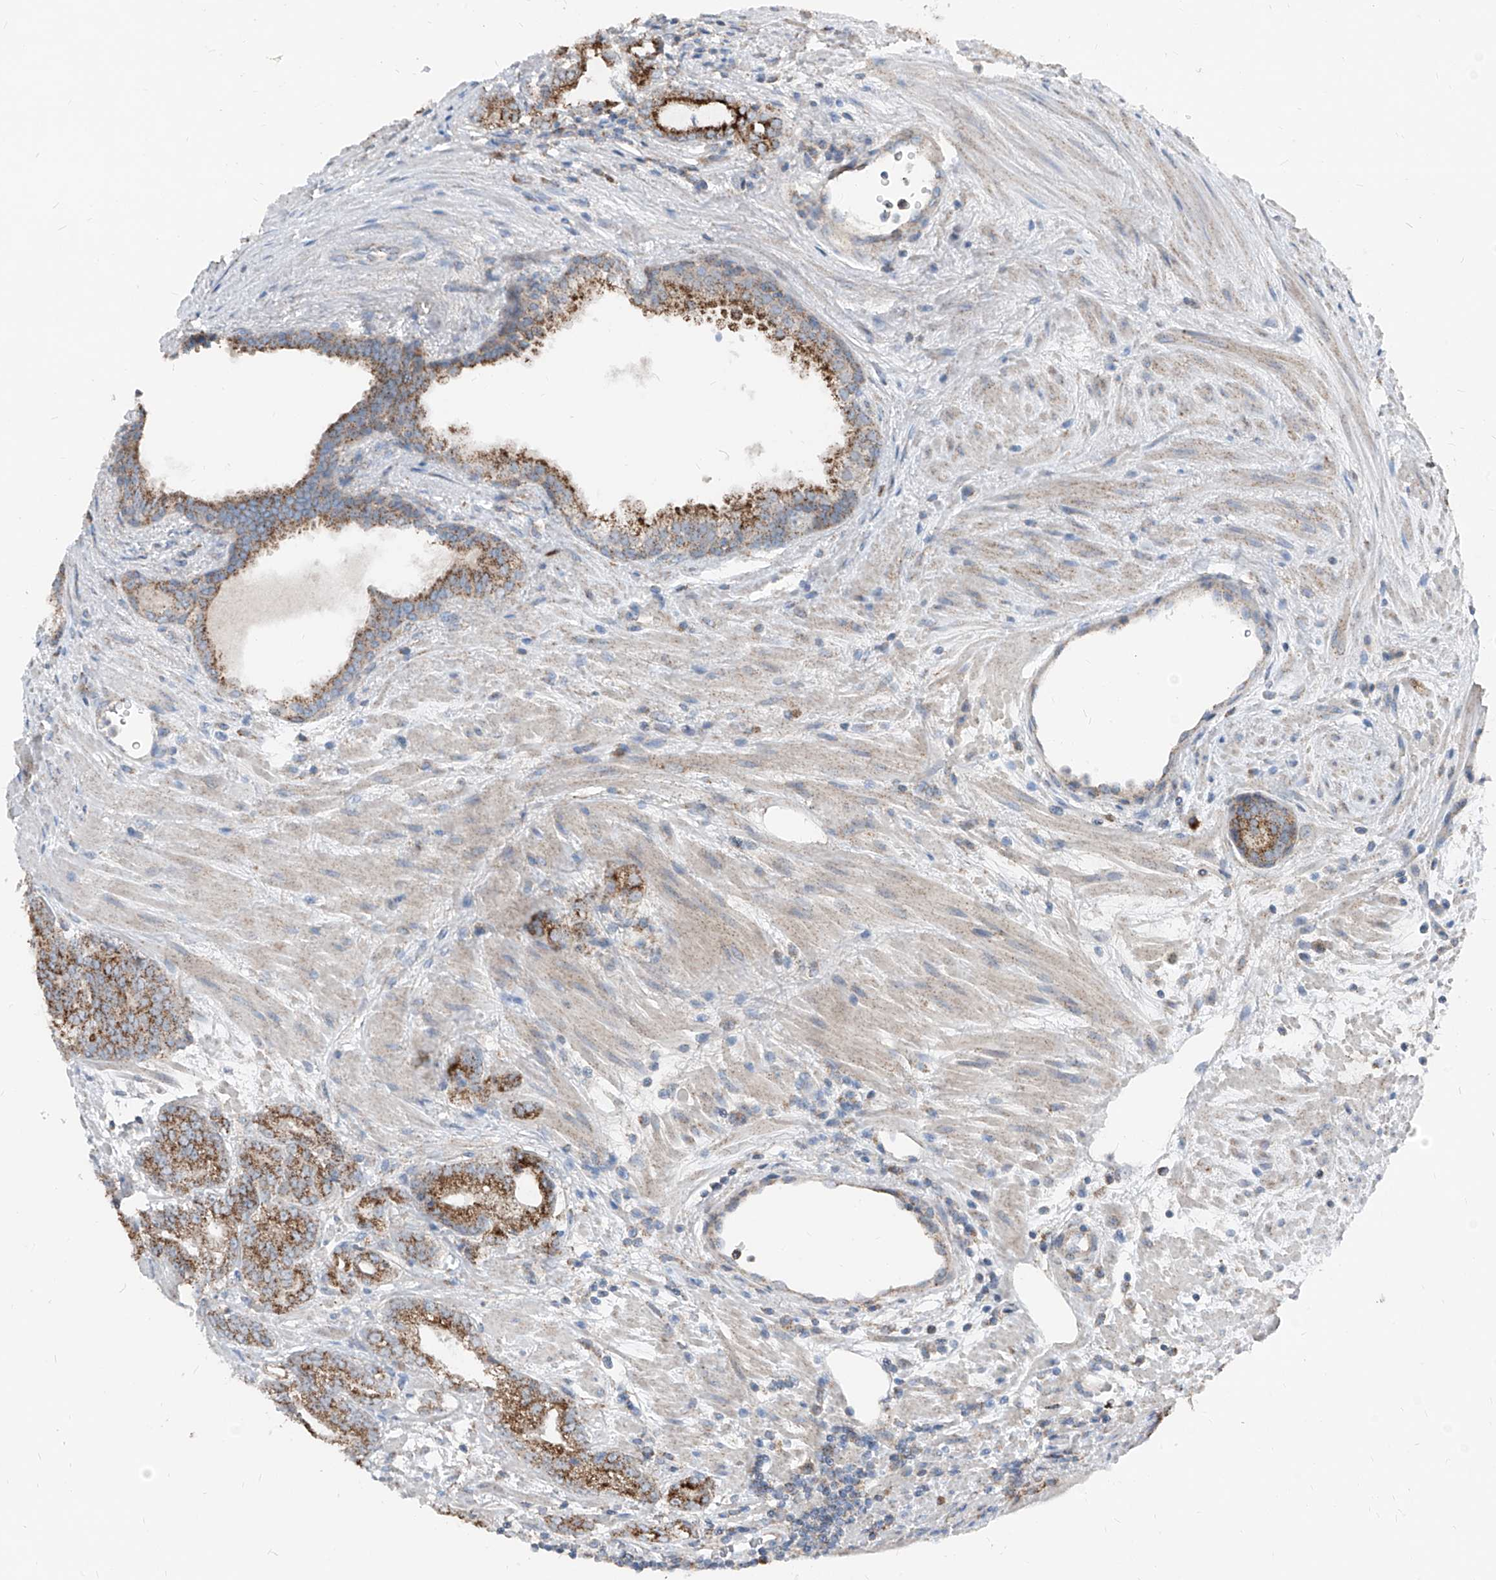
{"staining": {"intensity": "strong", "quantity": "25%-75%", "location": "cytoplasmic/membranous"}, "tissue": "prostate cancer", "cell_type": "Tumor cells", "image_type": "cancer", "snomed": [{"axis": "morphology", "description": "Normal morphology"}, {"axis": "morphology", "description": "Adenocarcinoma, Low grade"}, {"axis": "topography", "description": "Prostate"}], "caption": "Prostate cancer stained with IHC shows strong cytoplasmic/membranous staining in about 25%-75% of tumor cells. Ihc stains the protein in brown and the nuclei are stained blue.", "gene": "ABCD3", "patient": {"sex": "male", "age": 72}}